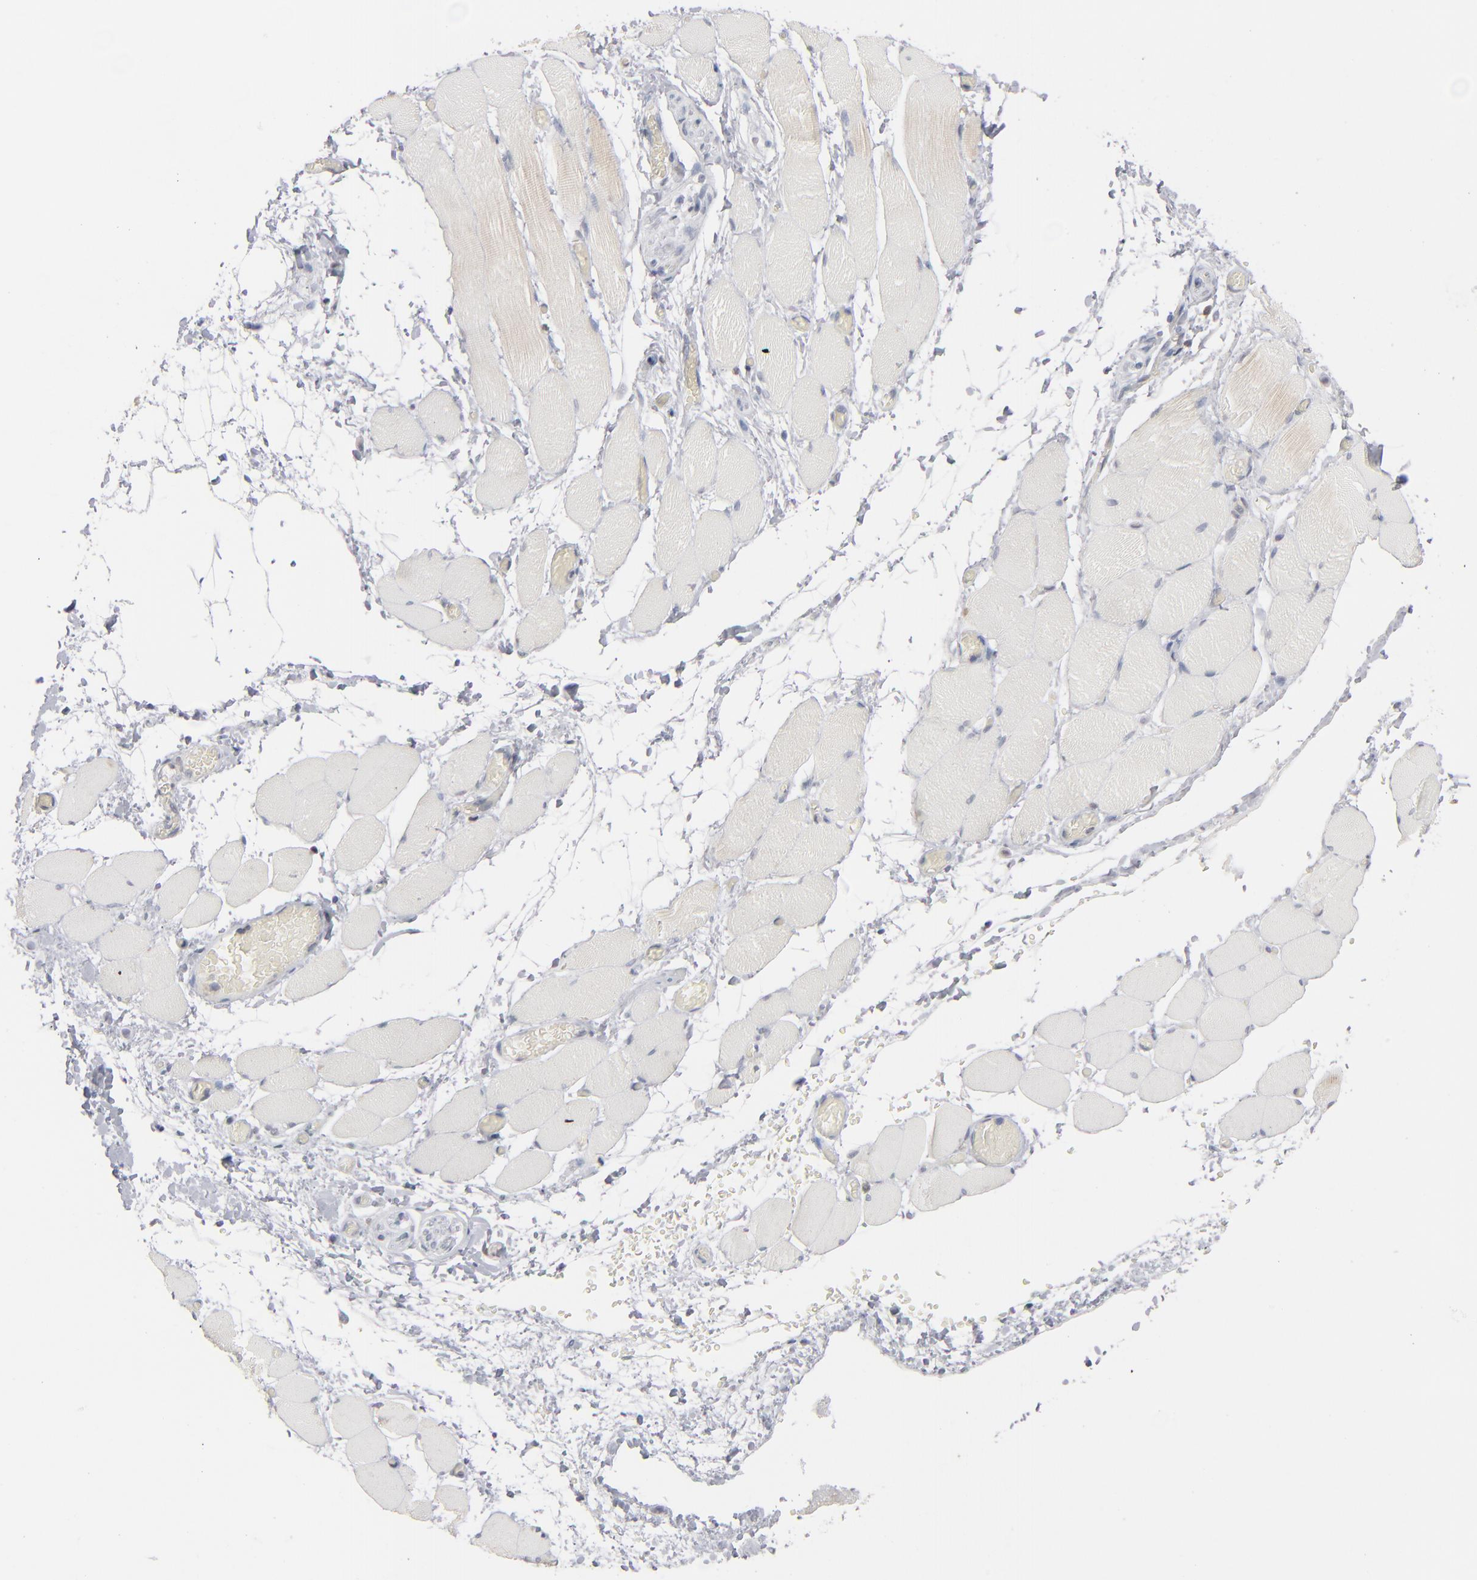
{"staining": {"intensity": "negative", "quantity": "none", "location": "none"}, "tissue": "skeletal muscle", "cell_type": "Myocytes", "image_type": "normal", "snomed": [{"axis": "morphology", "description": "Normal tissue, NOS"}, {"axis": "topography", "description": "Skeletal muscle"}, {"axis": "topography", "description": "Soft tissue"}], "caption": "Immunohistochemistry image of unremarkable skeletal muscle: skeletal muscle stained with DAB exhibits no significant protein positivity in myocytes.", "gene": "STAT4", "patient": {"sex": "female", "age": 58}}